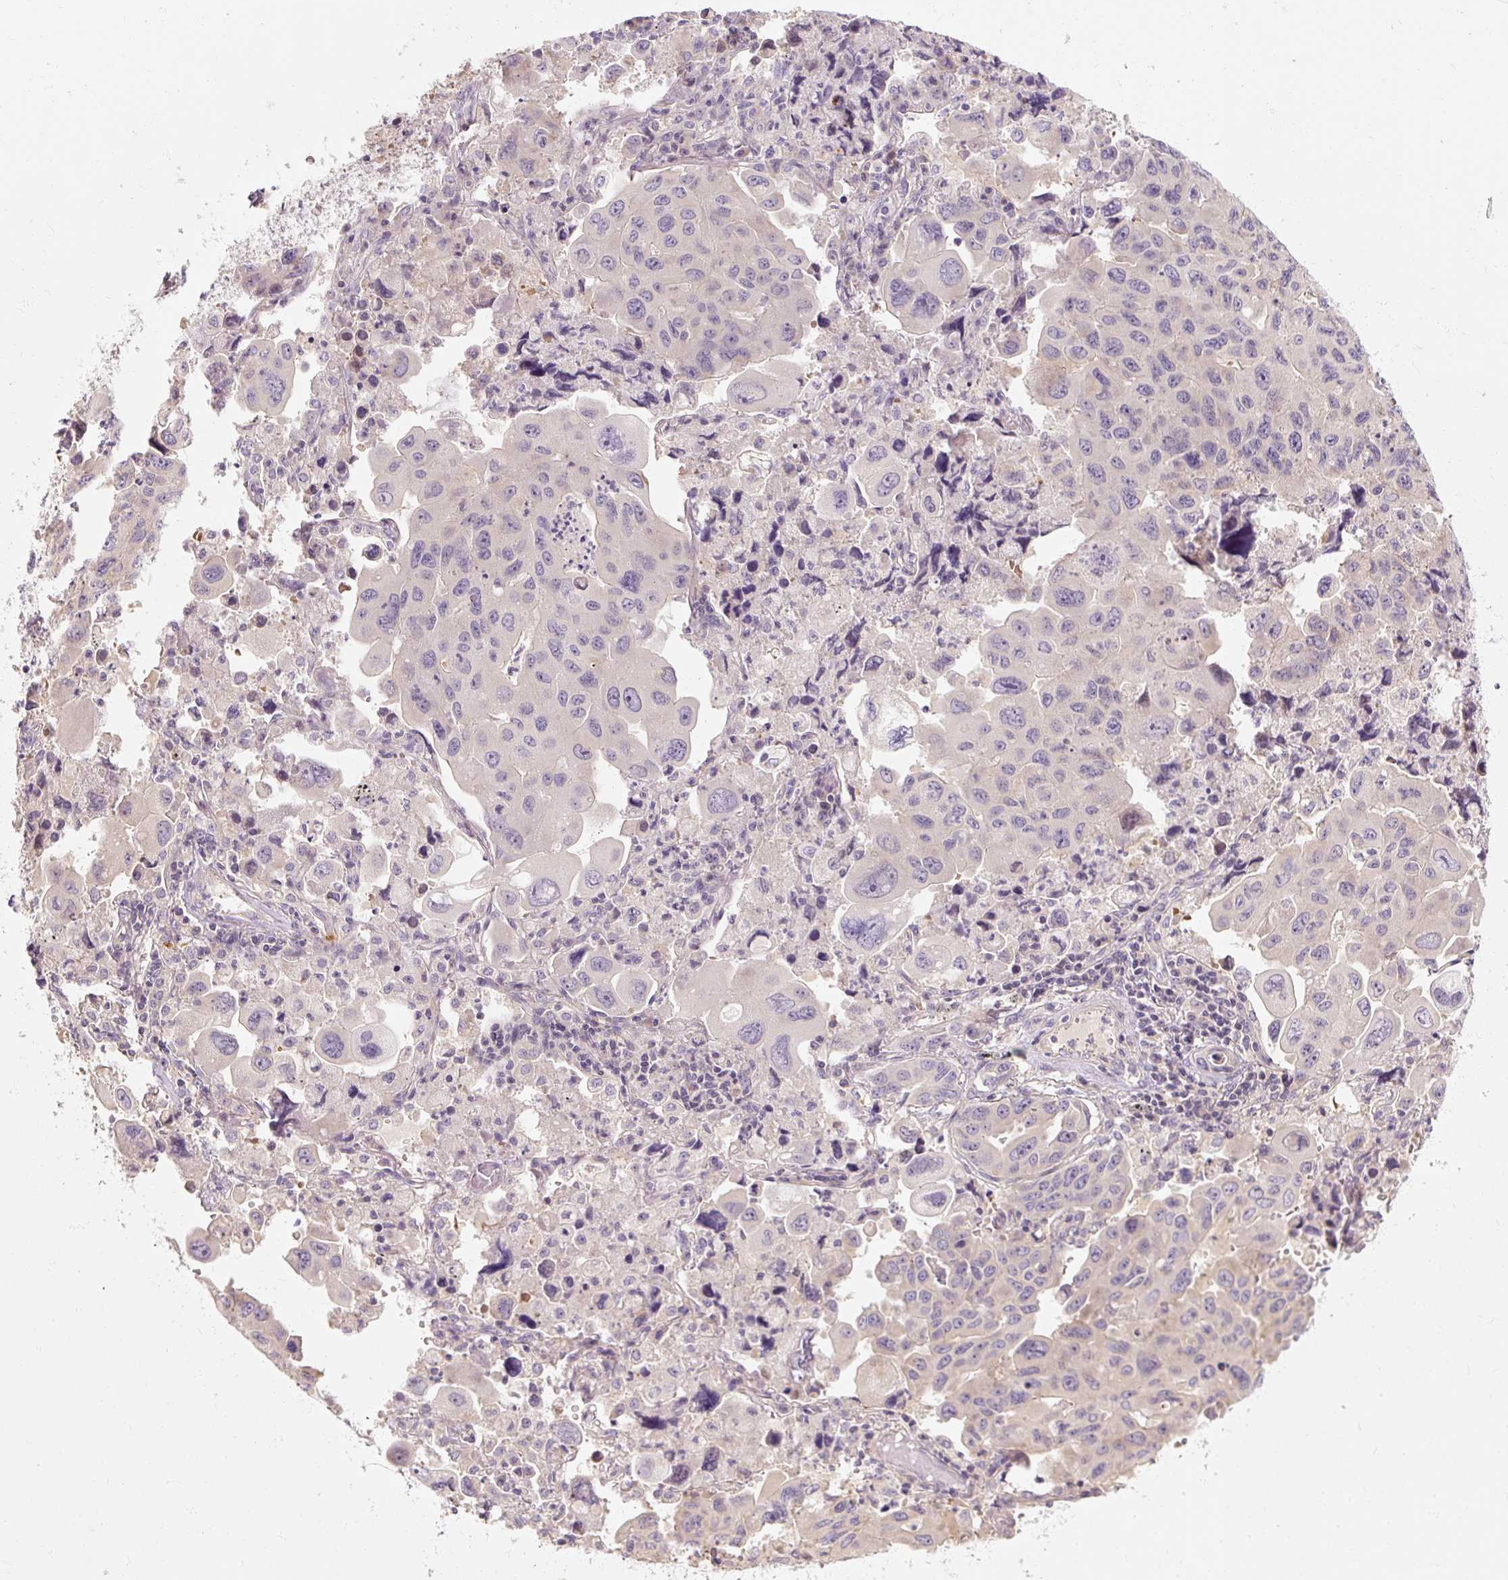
{"staining": {"intensity": "negative", "quantity": "none", "location": "none"}, "tissue": "lung cancer", "cell_type": "Tumor cells", "image_type": "cancer", "snomed": [{"axis": "morphology", "description": "Adenocarcinoma, NOS"}, {"axis": "topography", "description": "Lung"}], "caption": "A micrograph of human lung adenocarcinoma is negative for staining in tumor cells. (Stains: DAB IHC with hematoxylin counter stain, Microscopy: brightfield microscopy at high magnification).", "gene": "RB1CC1", "patient": {"sex": "male", "age": 64}}